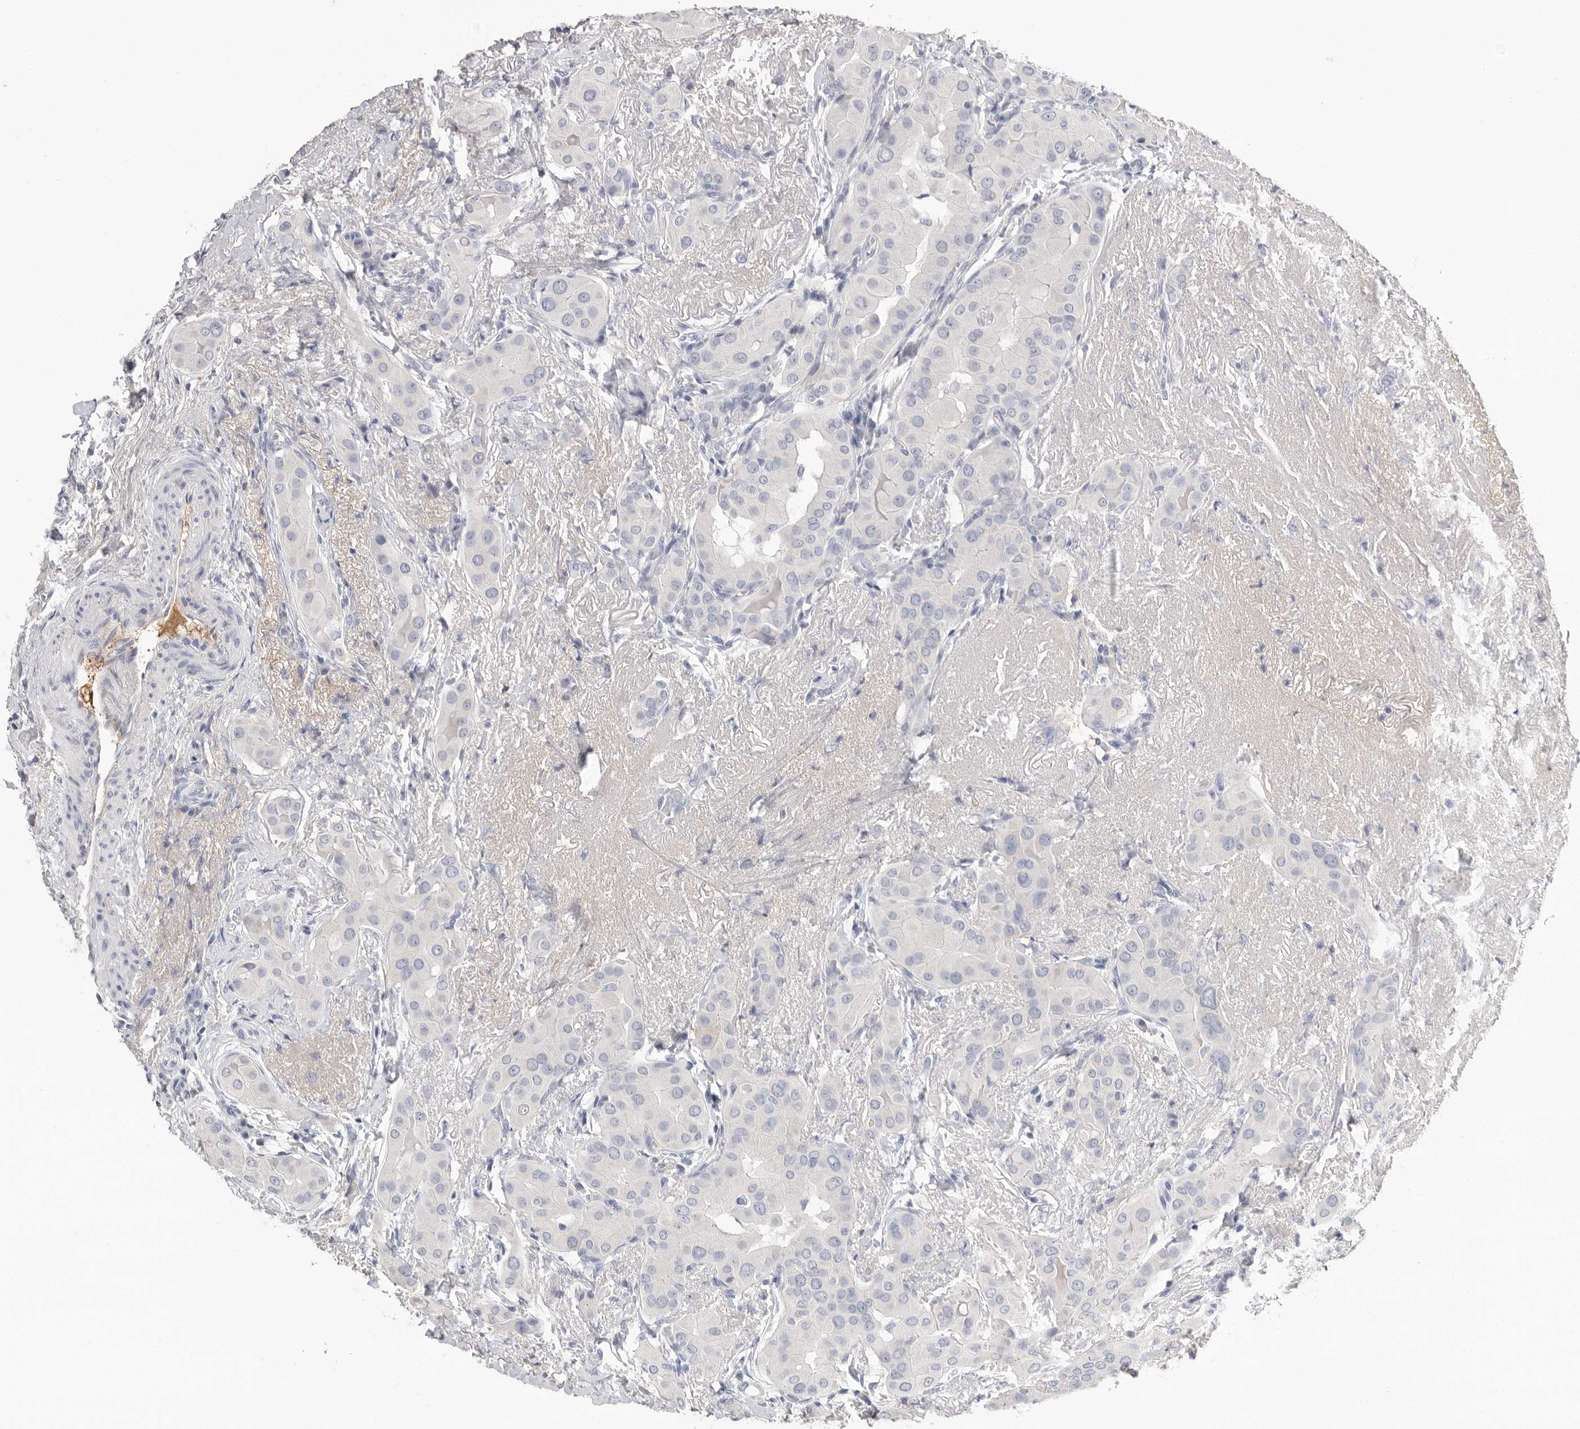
{"staining": {"intensity": "negative", "quantity": "none", "location": "none"}, "tissue": "thyroid cancer", "cell_type": "Tumor cells", "image_type": "cancer", "snomed": [{"axis": "morphology", "description": "Papillary adenocarcinoma, NOS"}, {"axis": "topography", "description": "Thyroid gland"}], "caption": "The histopathology image shows no significant staining in tumor cells of thyroid cancer (papillary adenocarcinoma).", "gene": "APOA2", "patient": {"sex": "male", "age": 33}}